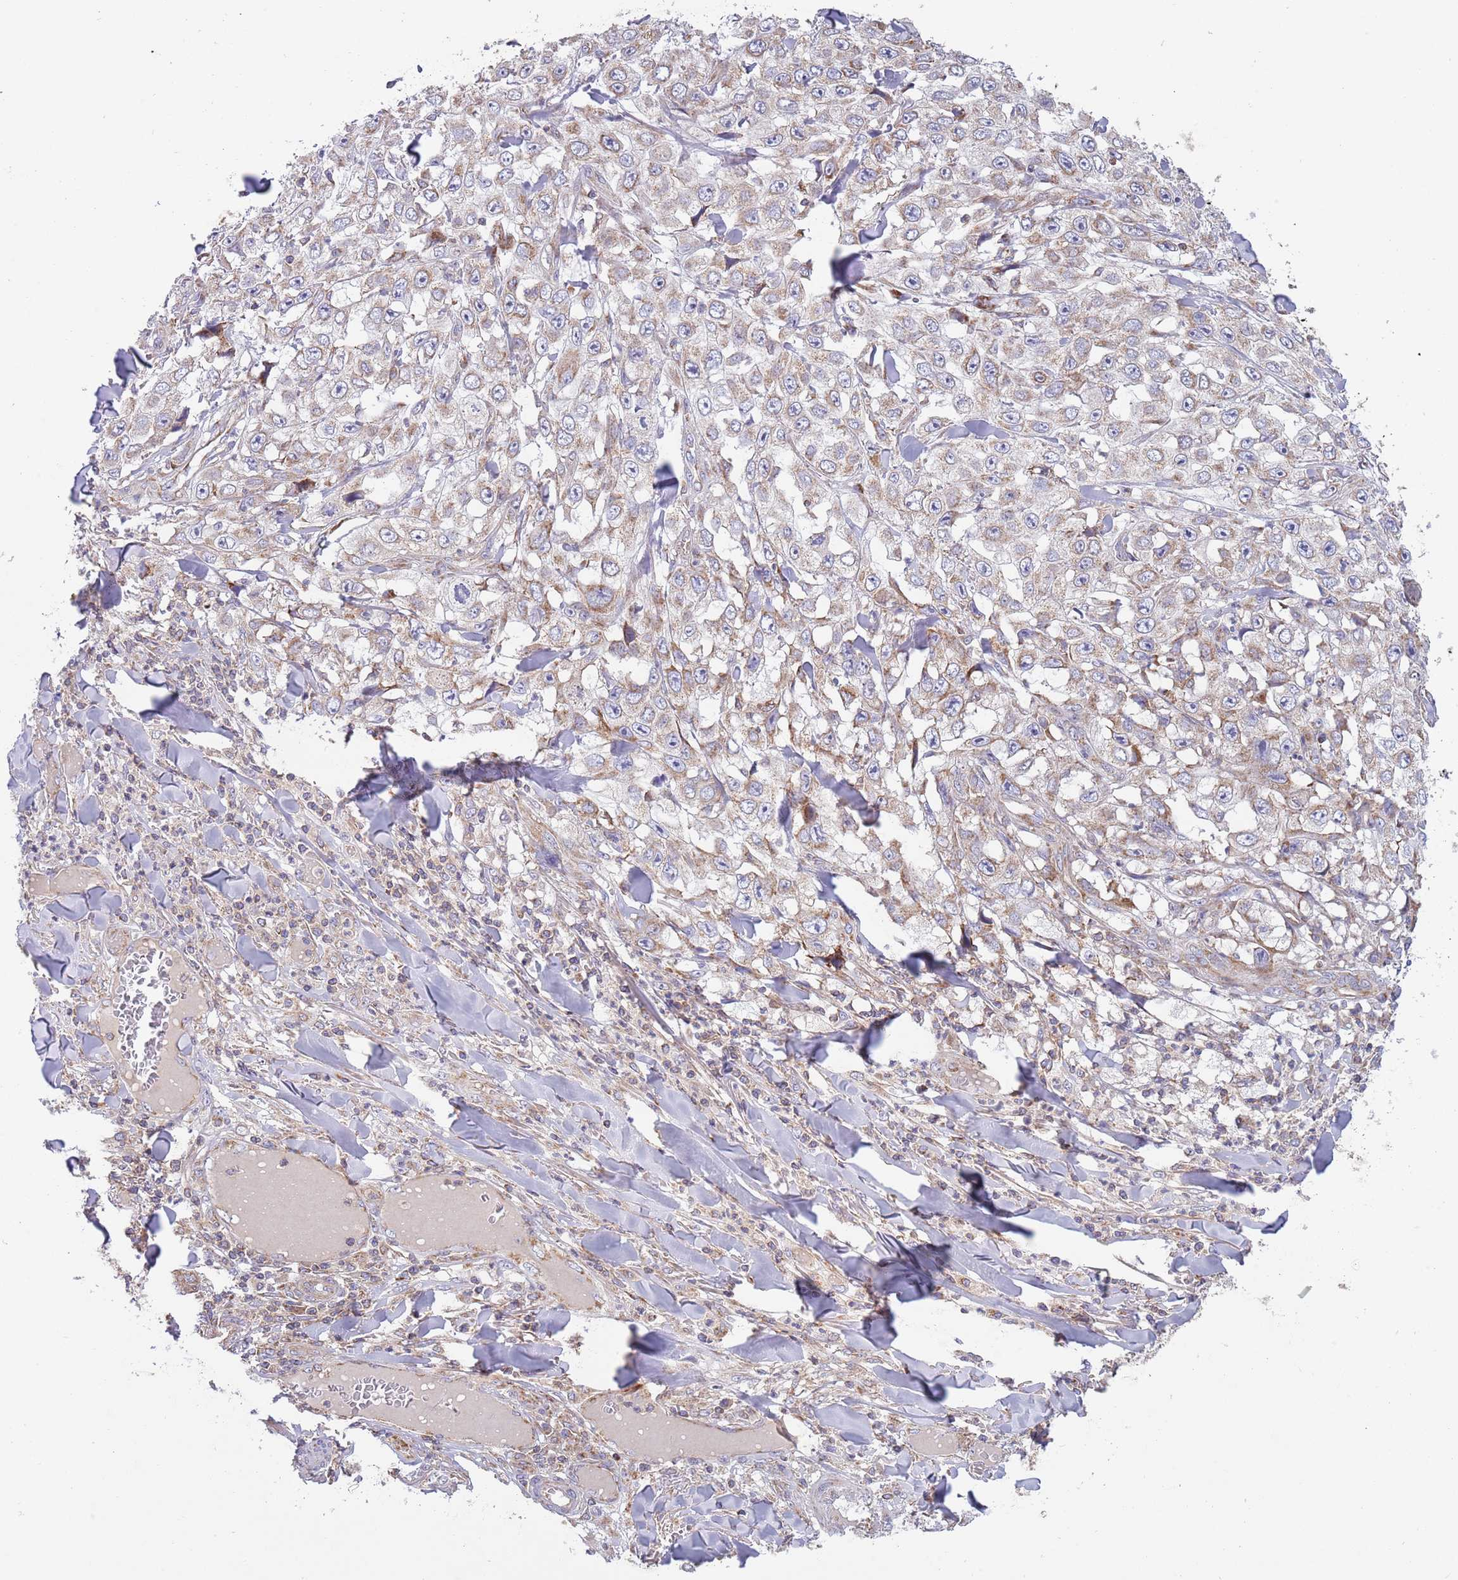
{"staining": {"intensity": "weak", "quantity": "25%-75%", "location": "cytoplasmic/membranous"}, "tissue": "skin cancer", "cell_type": "Tumor cells", "image_type": "cancer", "snomed": [{"axis": "morphology", "description": "Squamous cell carcinoma, NOS"}, {"axis": "topography", "description": "Skin"}], "caption": "A brown stain shows weak cytoplasmic/membranous staining of a protein in human squamous cell carcinoma (skin) tumor cells.", "gene": "IRS4", "patient": {"sex": "male", "age": 82}}